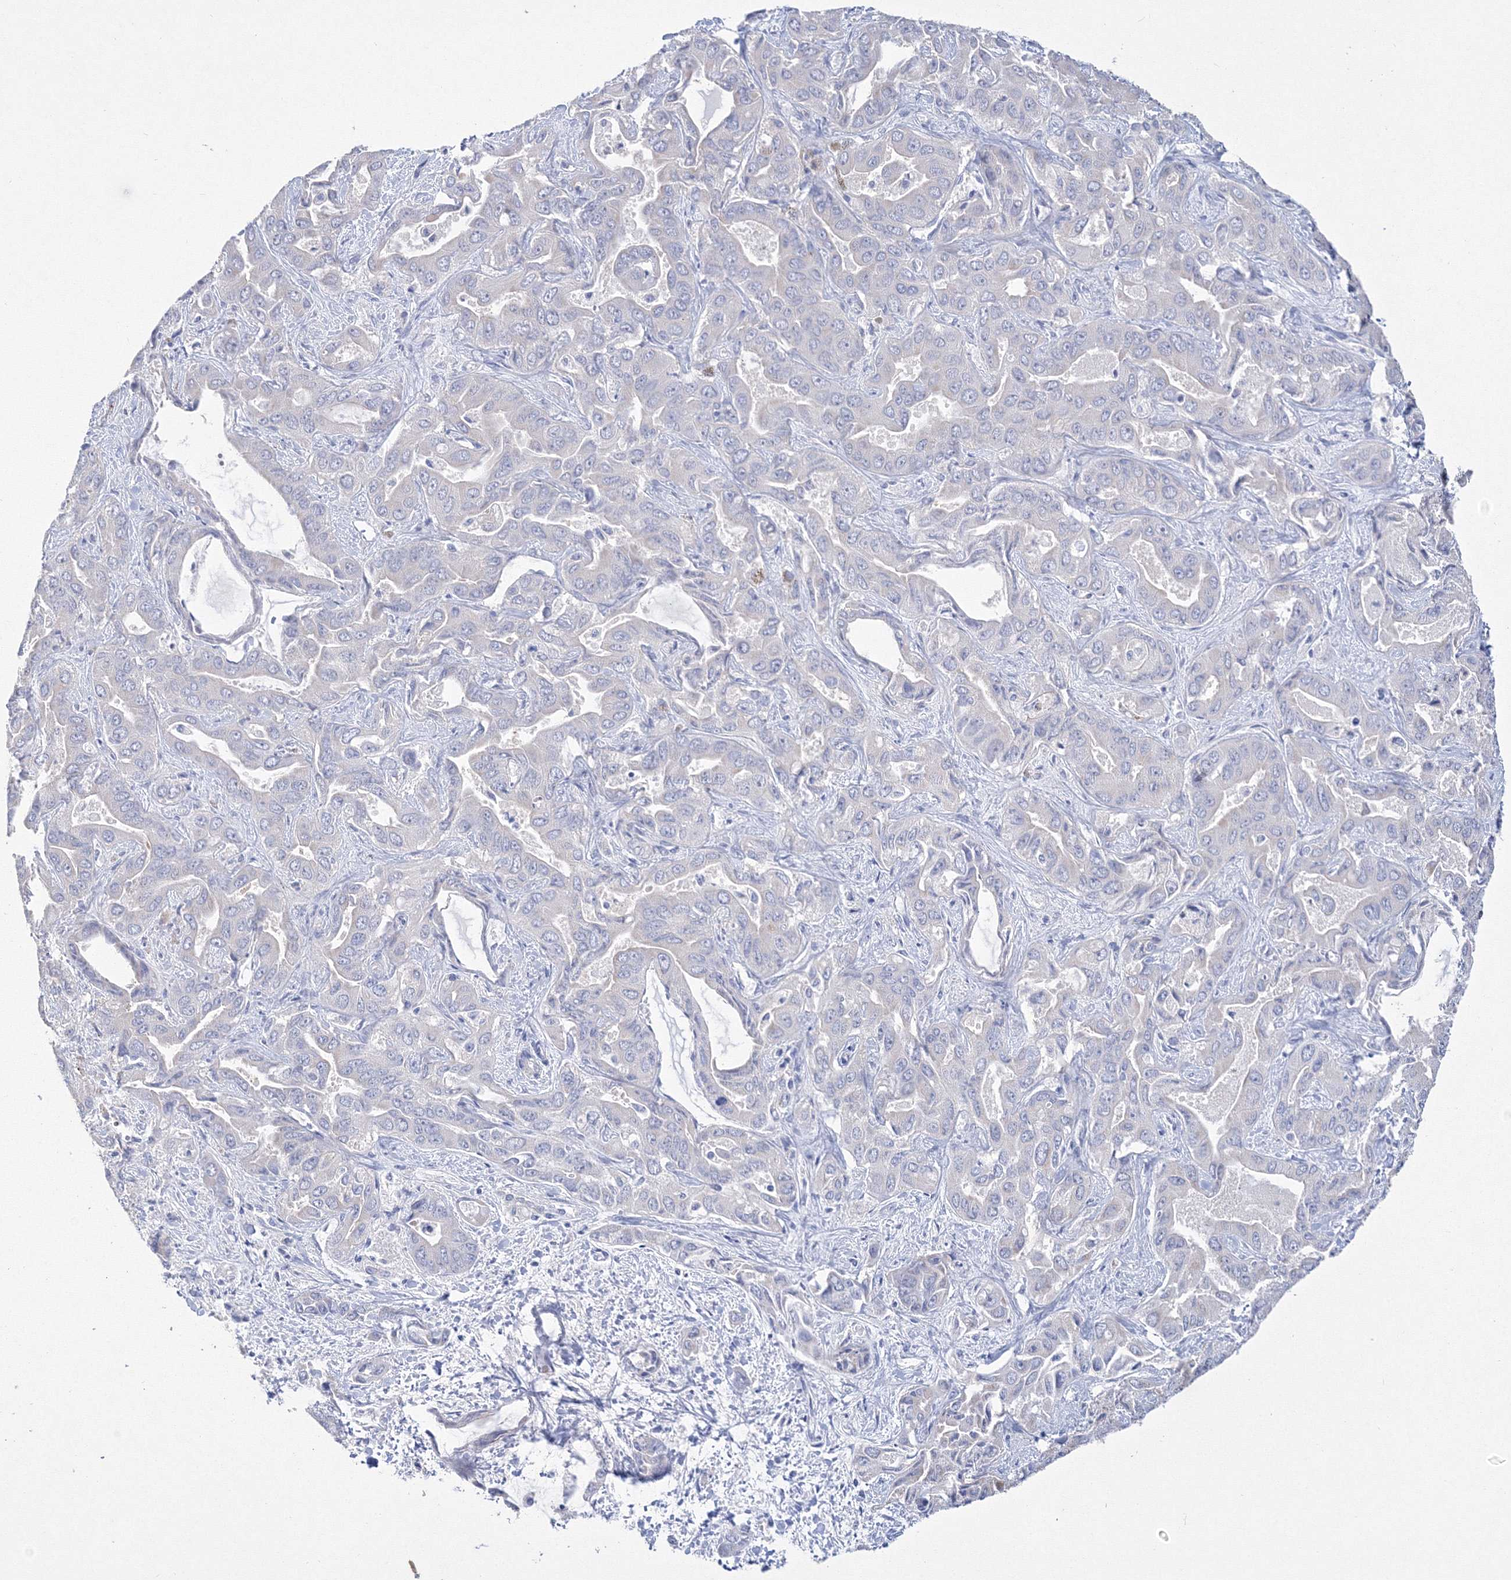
{"staining": {"intensity": "negative", "quantity": "none", "location": "none"}, "tissue": "liver cancer", "cell_type": "Tumor cells", "image_type": "cancer", "snomed": [{"axis": "morphology", "description": "Cholangiocarcinoma"}, {"axis": "topography", "description": "Liver"}], "caption": "An image of liver cancer stained for a protein demonstrates no brown staining in tumor cells. Brightfield microscopy of IHC stained with DAB (3,3'-diaminobenzidine) (brown) and hematoxylin (blue), captured at high magnification.", "gene": "GRSF1", "patient": {"sex": "female", "age": 52}}